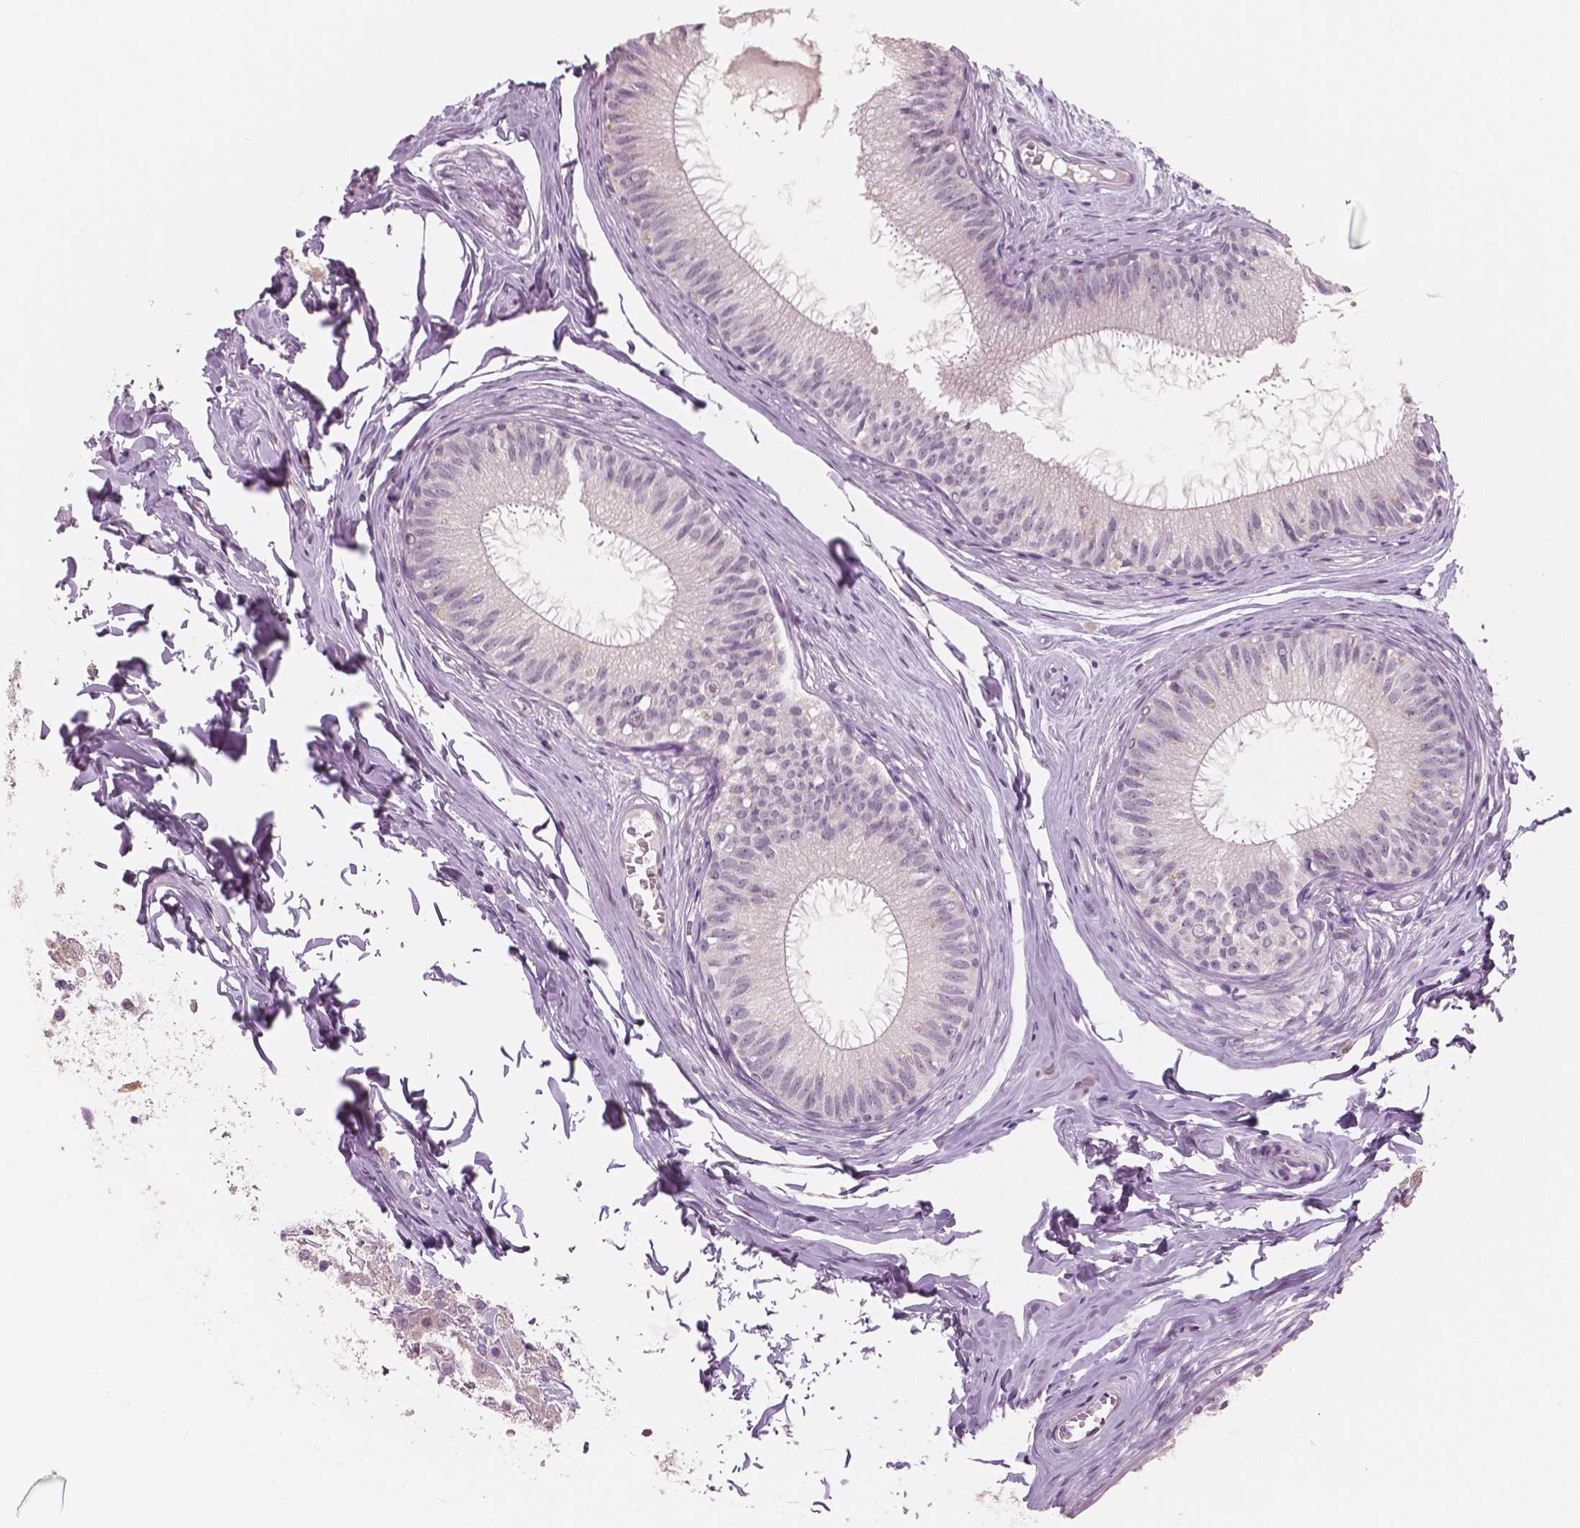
{"staining": {"intensity": "negative", "quantity": "none", "location": "none"}, "tissue": "epididymis", "cell_type": "Glandular cells", "image_type": "normal", "snomed": [{"axis": "morphology", "description": "Normal tissue, NOS"}, {"axis": "topography", "description": "Epididymis"}], "caption": "An IHC histopathology image of normal epididymis is shown. There is no staining in glandular cells of epididymis.", "gene": "RNASE7", "patient": {"sex": "male", "age": 45}}